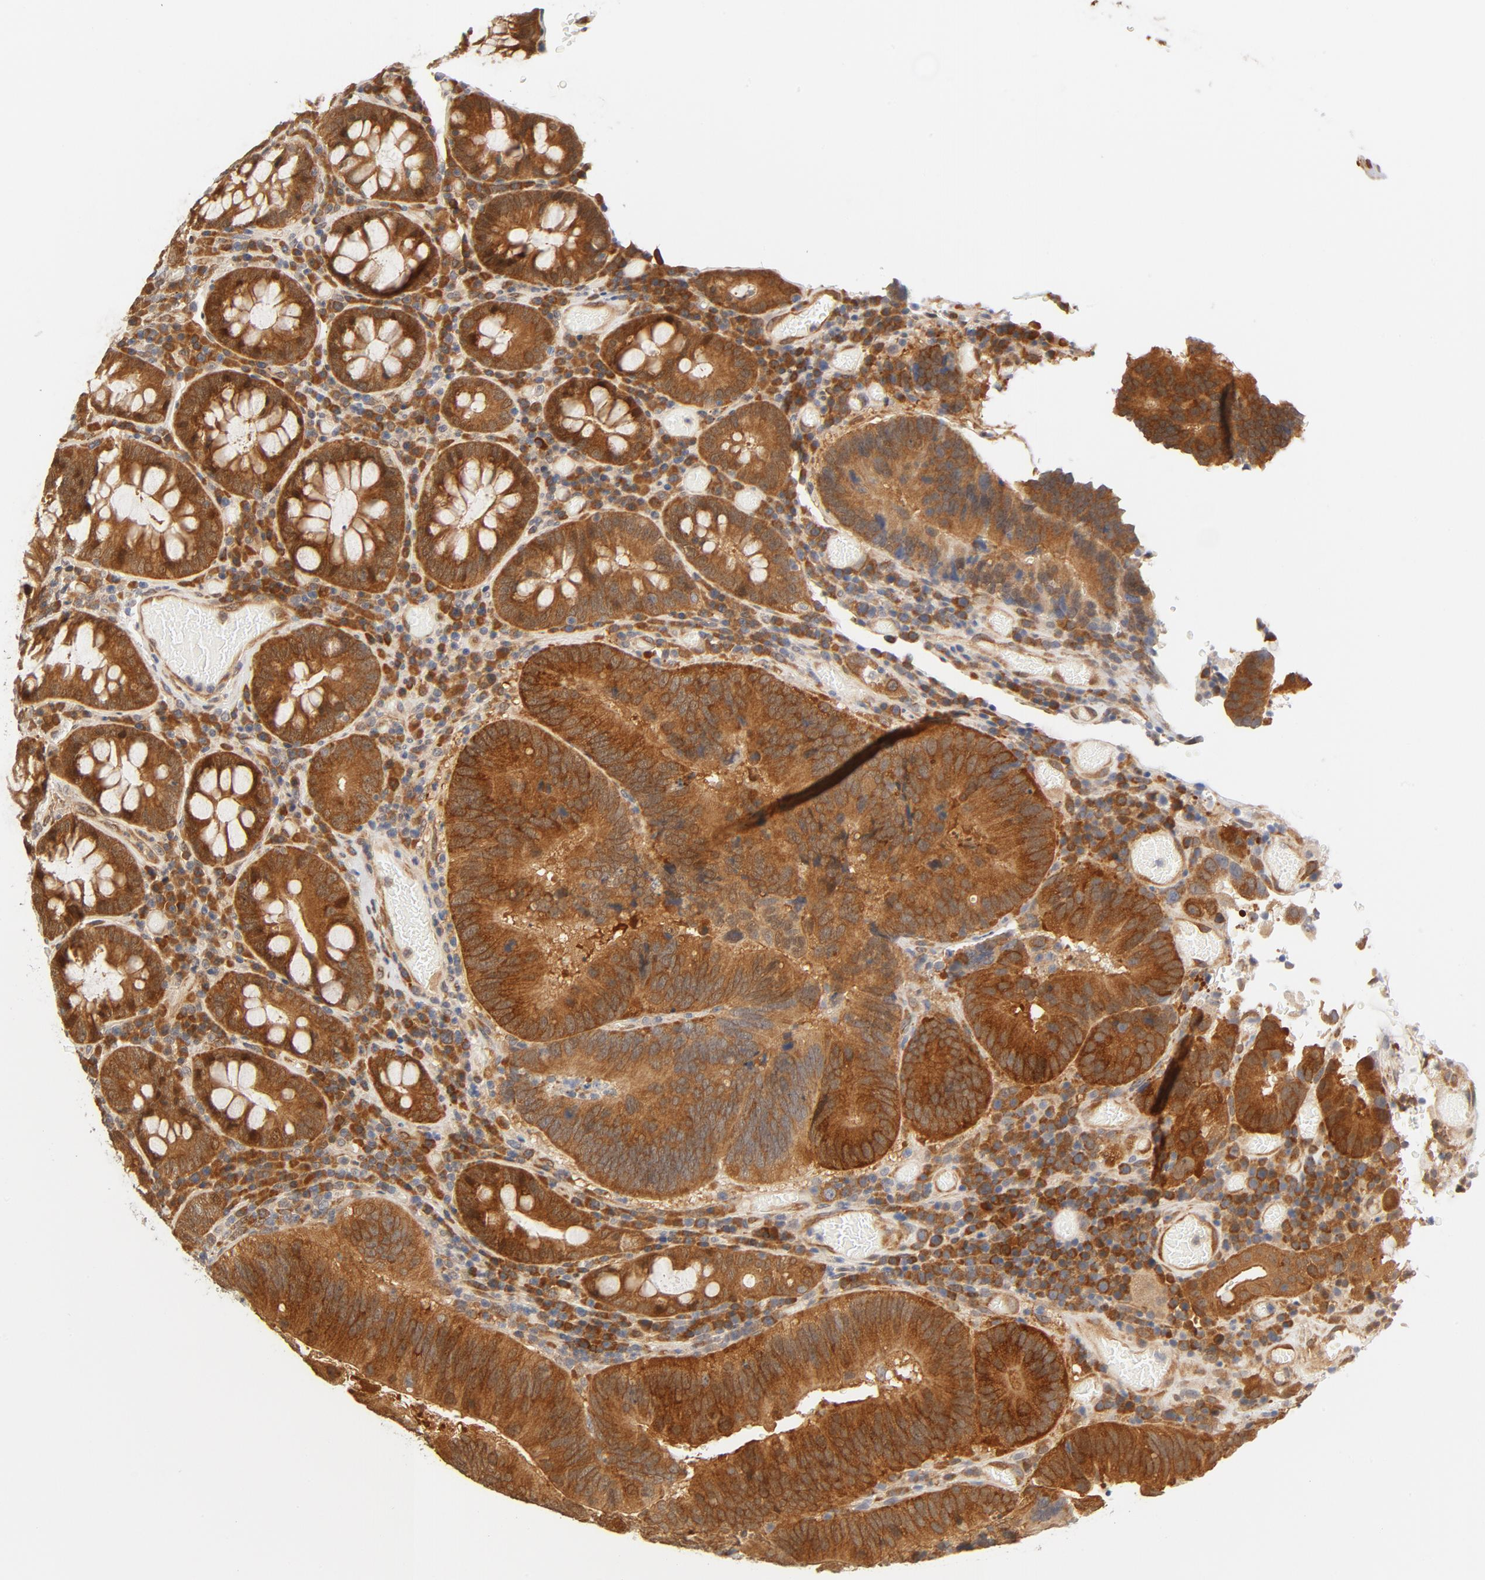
{"staining": {"intensity": "strong", "quantity": ">75%", "location": "cytoplasmic/membranous"}, "tissue": "colorectal cancer", "cell_type": "Tumor cells", "image_type": "cancer", "snomed": [{"axis": "morphology", "description": "Normal tissue, NOS"}, {"axis": "morphology", "description": "Adenocarcinoma, NOS"}, {"axis": "topography", "description": "Colon"}], "caption": "IHC image of neoplastic tissue: colorectal cancer stained using IHC displays high levels of strong protein expression localized specifically in the cytoplasmic/membranous of tumor cells, appearing as a cytoplasmic/membranous brown color.", "gene": "EIF4E", "patient": {"sex": "female", "age": 78}}